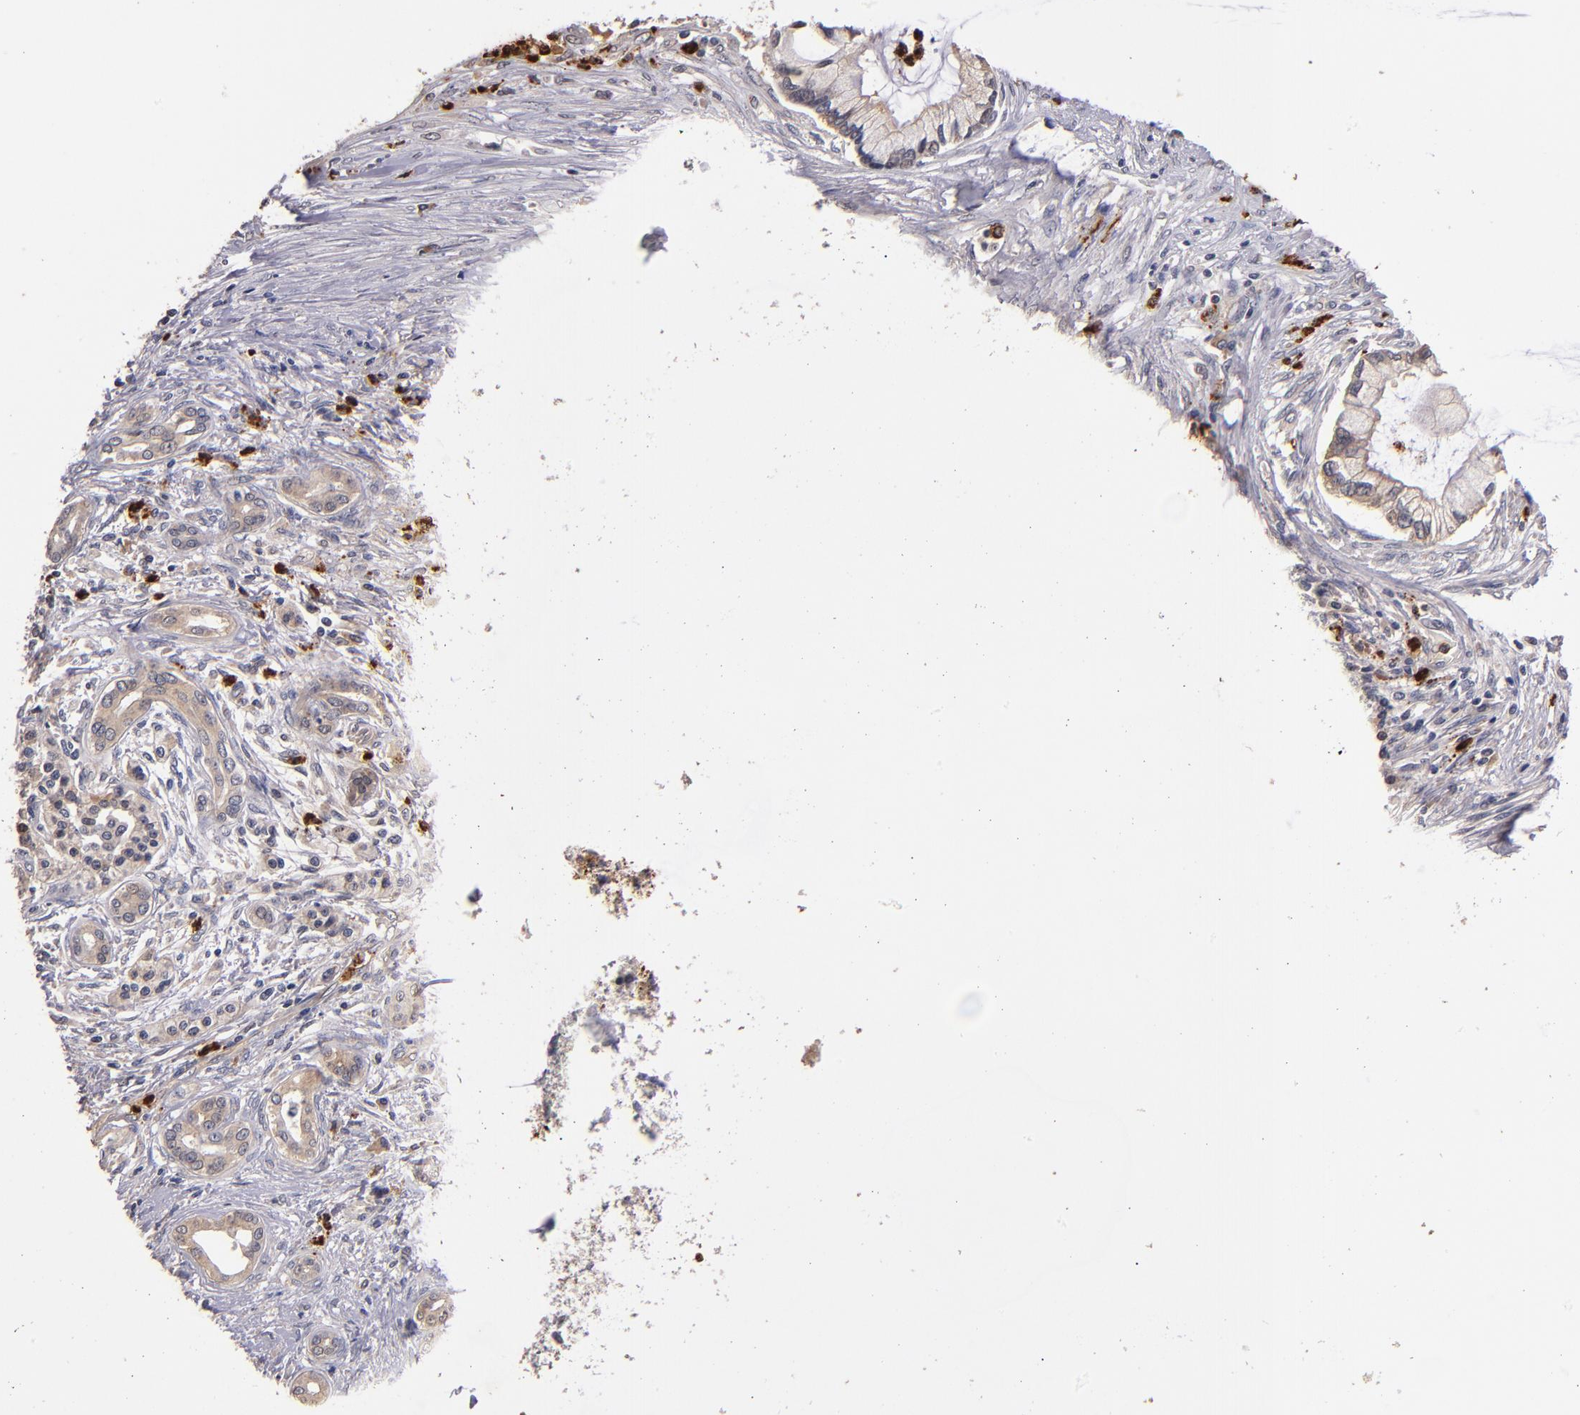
{"staining": {"intensity": "weak", "quantity": ">75%", "location": "cytoplasmic/membranous"}, "tissue": "pancreatic cancer", "cell_type": "Tumor cells", "image_type": "cancer", "snomed": [{"axis": "morphology", "description": "Adenocarcinoma, NOS"}, {"axis": "topography", "description": "Pancreas"}], "caption": "Human adenocarcinoma (pancreatic) stained with a brown dye exhibits weak cytoplasmic/membranous positive staining in approximately >75% of tumor cells.", "gene": "TTLL12", "patient": {"sex": "female", "age": 59}}